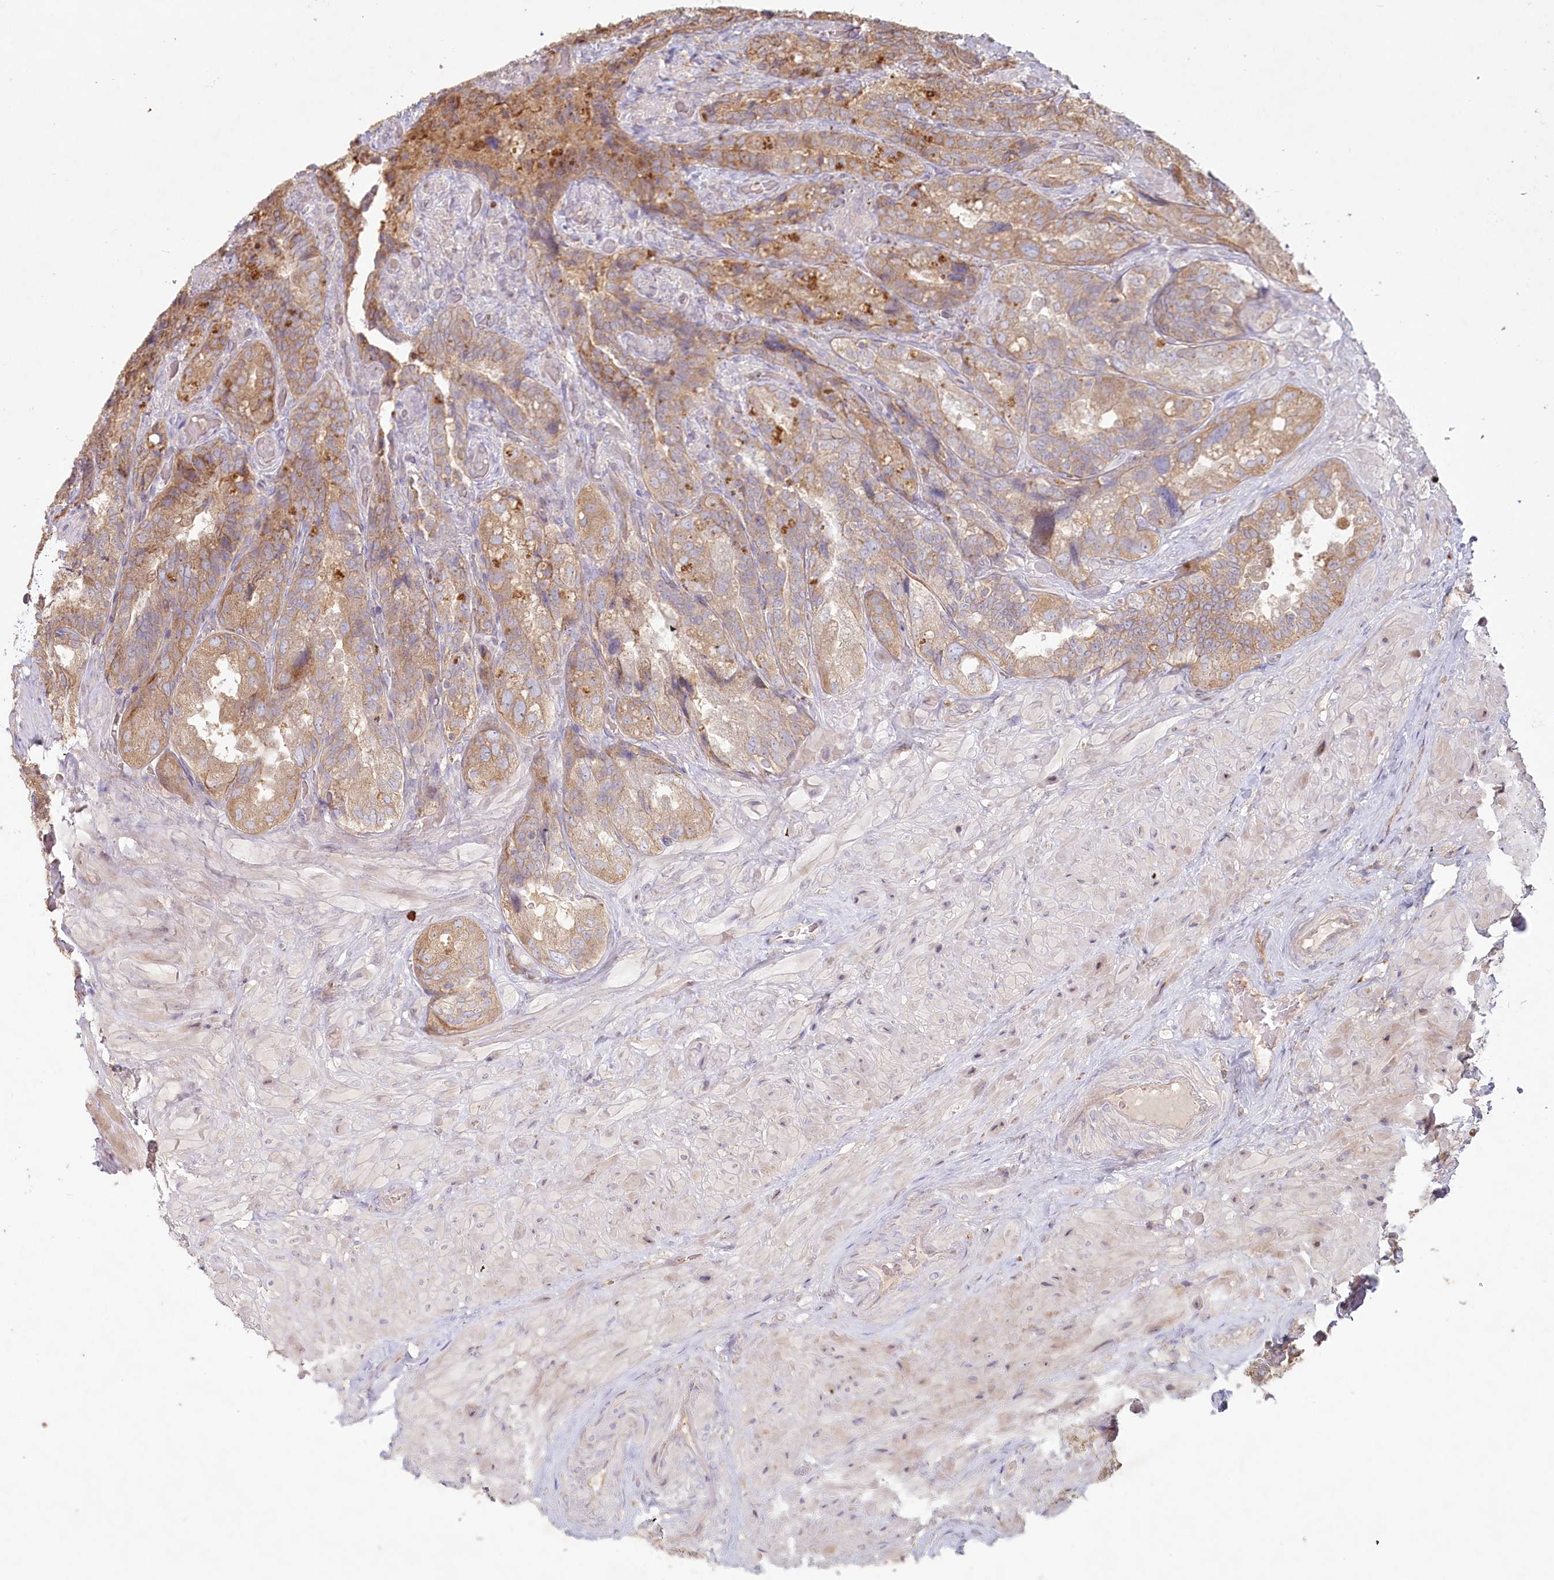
{"staining": {"intensity": "moderate", "quantity": ">75%", "location": "cytoplasmic/membranous"}, "tissue": "seminal vesicle", "cell_type": "Glandular cells", "image_type": "normal", "snomed": [{"axis": "morphology", "description": "Normal tissue, NOS"}, {"axis": "topography", "description": "Prostate and seminal vesicle, NOS"}, {"axis": "topography", "description": "Prostate"}, {"axis": "topography", "description": "Seminal veicle"}], "caption": "IHC histopathology image of benign seminal vesicle: seminal vesicle stained using IHC shows medium levels of moderate protein expression localized specifically in the cytoplasmic/membranous of glandular cells, appearing as a cytoplasmic/membranous brown color.", "gene": "HAL", "patient": {"sex": "male", "age": 67}}